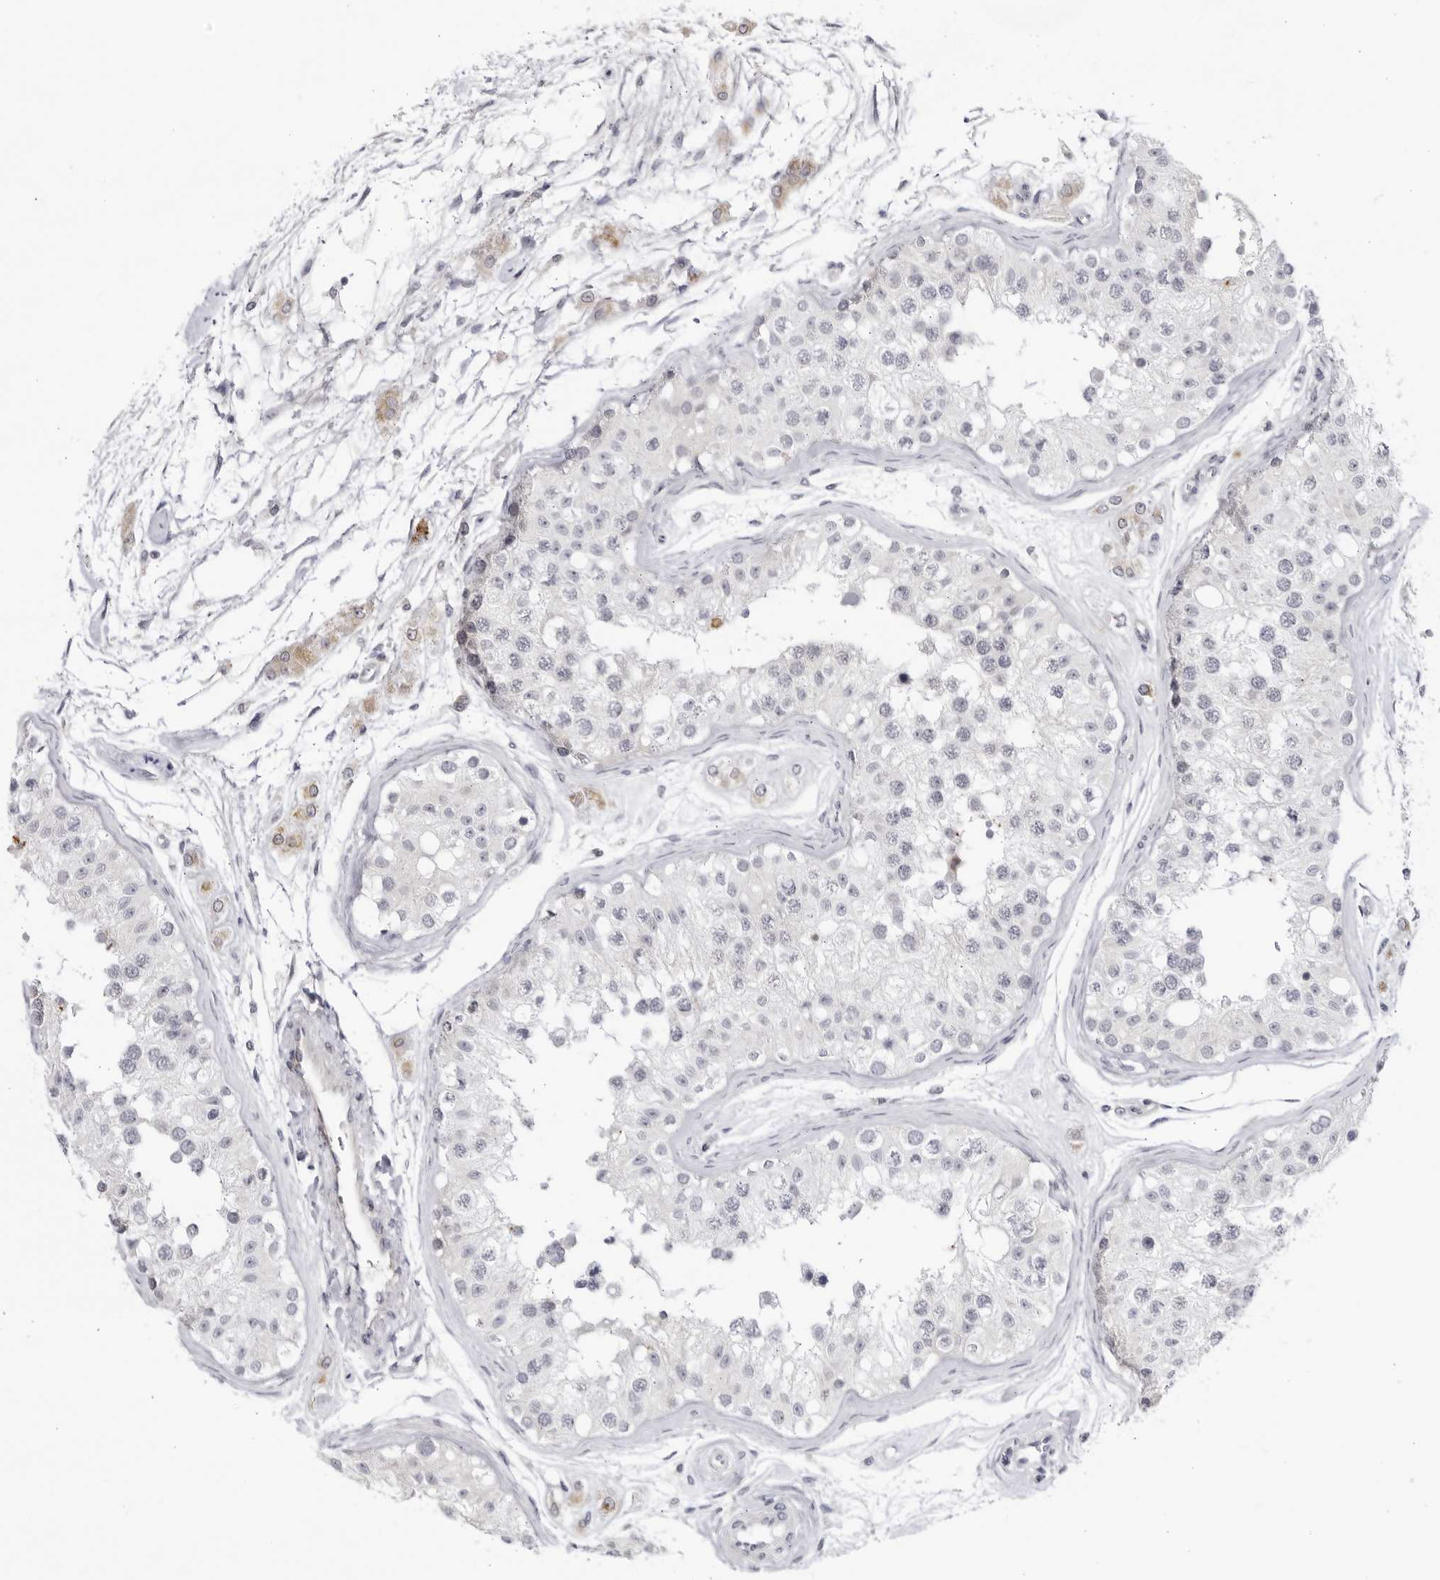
{"staining": {"intensity": "moderate", "quantity": "<25%", "location": "cytoplasmic/membranous"}, "tissue": "testis", "cell_type": "Cells in seminiferous ducts", "image_type": "normal", "snomed": [{"axis": "morphology", "description": "Normal tissue, NOS"}, {"axis": "morphology", "description": "Adenocarcinoma, metastatic, NOS"}, {"axis": "topography", "description": "Testis"}], "caption": "Protein expression analysis of unremarkable human testis reveals moderate cytoplasmic/membranous expression in about <25% of cells in seminiferous ducts.", "gene": "CNBD1", "patient": {"sex": "male", "age": 26}}